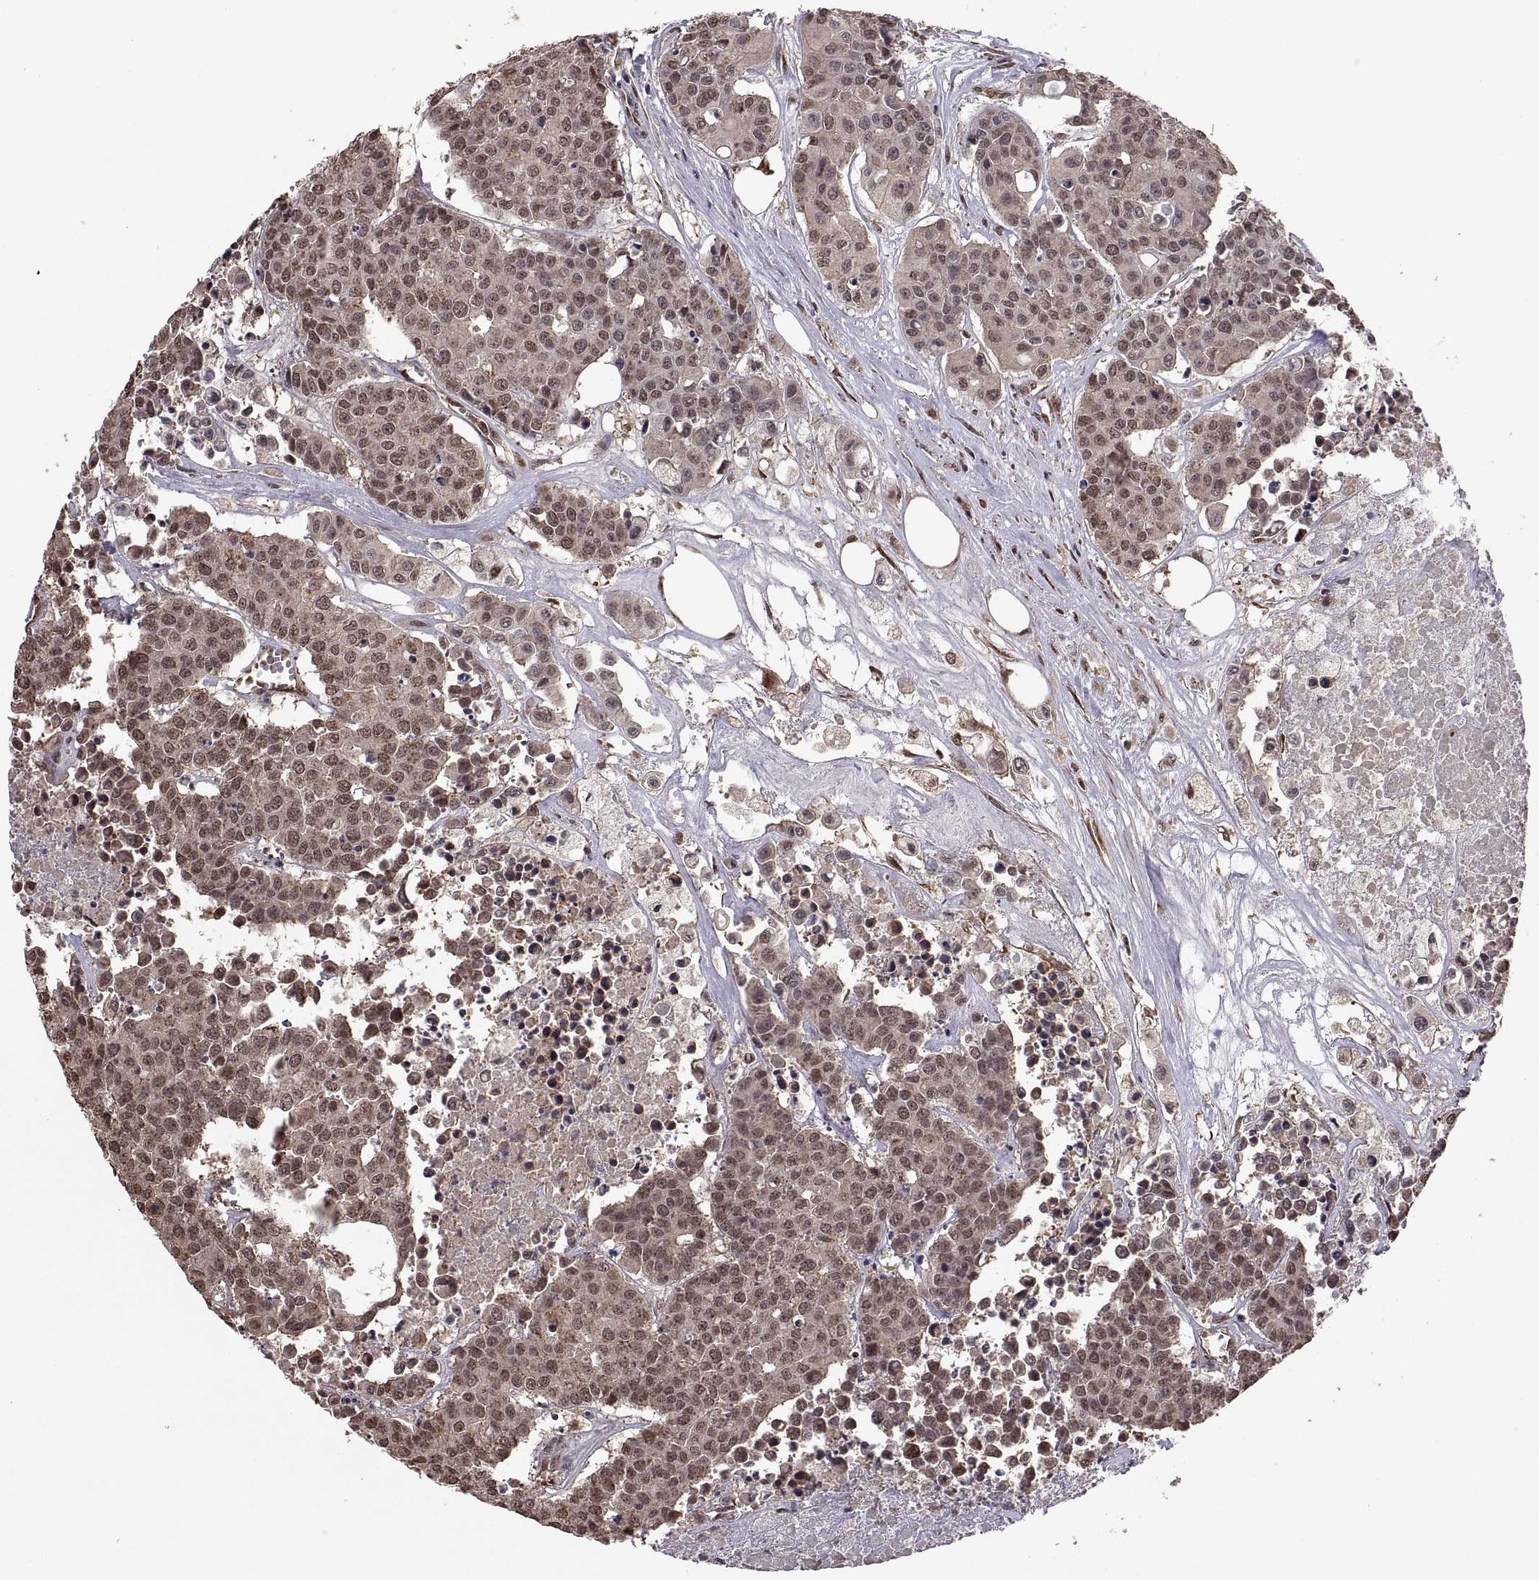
{"staining": {"intensity": "weak", "quantity": "<25%", "location": "nuclear"}, "tissue": "carcinoid", "cell_type": "Tumor cells", "image_type": "cancer", "snomed": [{"axis": "morphology", "description": "Carcinoid, malignant, NOS"}, {"axis": "topography", "description": "Colon"}], "caption": "Human malignant carcinoid stained for a protein using immunohistochemistry shows no positivity in tumor cells.", "gene": "ARRB1", "patient": {"sex": "male", "age": 81}}